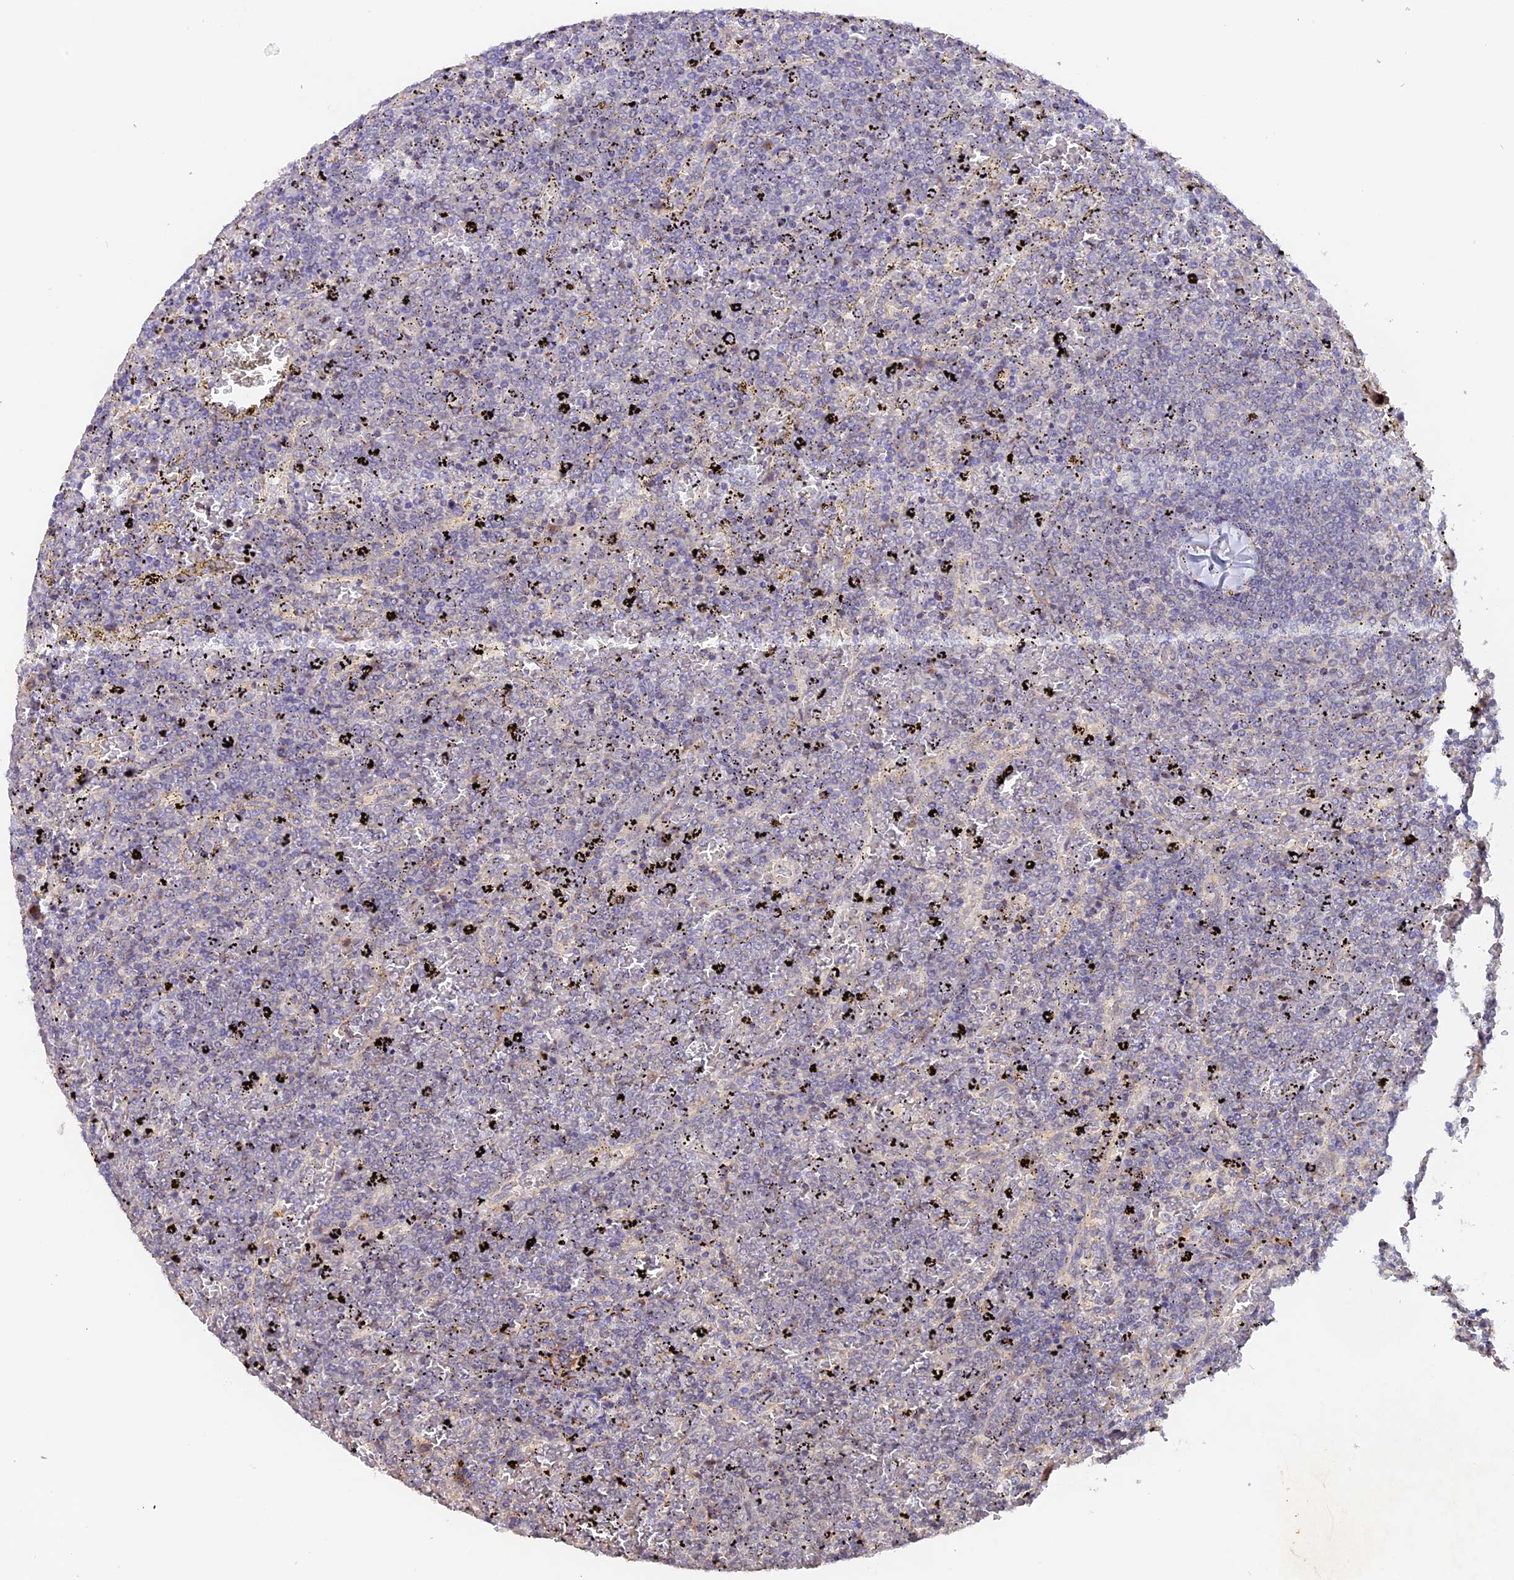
{"staining": {"intensity": "negative", "quantity": "none", "location": "none"}, "tissue": "lymphoma", "cell_type": "Tumor cells", "image_type": "cancer", "snomed": [{"axis": "morphology", "description": "Malignant lymphoma, non-Hodgkin's type, Low grade"}, {"axis": "topography", "description": "Spleen"}], "caption": "IHC of low-grade malignant lymphoma, non-Hodgkin's type shows no positivity in tumor cells.", "gene": "TANGO6", "patient": {"sex": "female", "age": 77}}